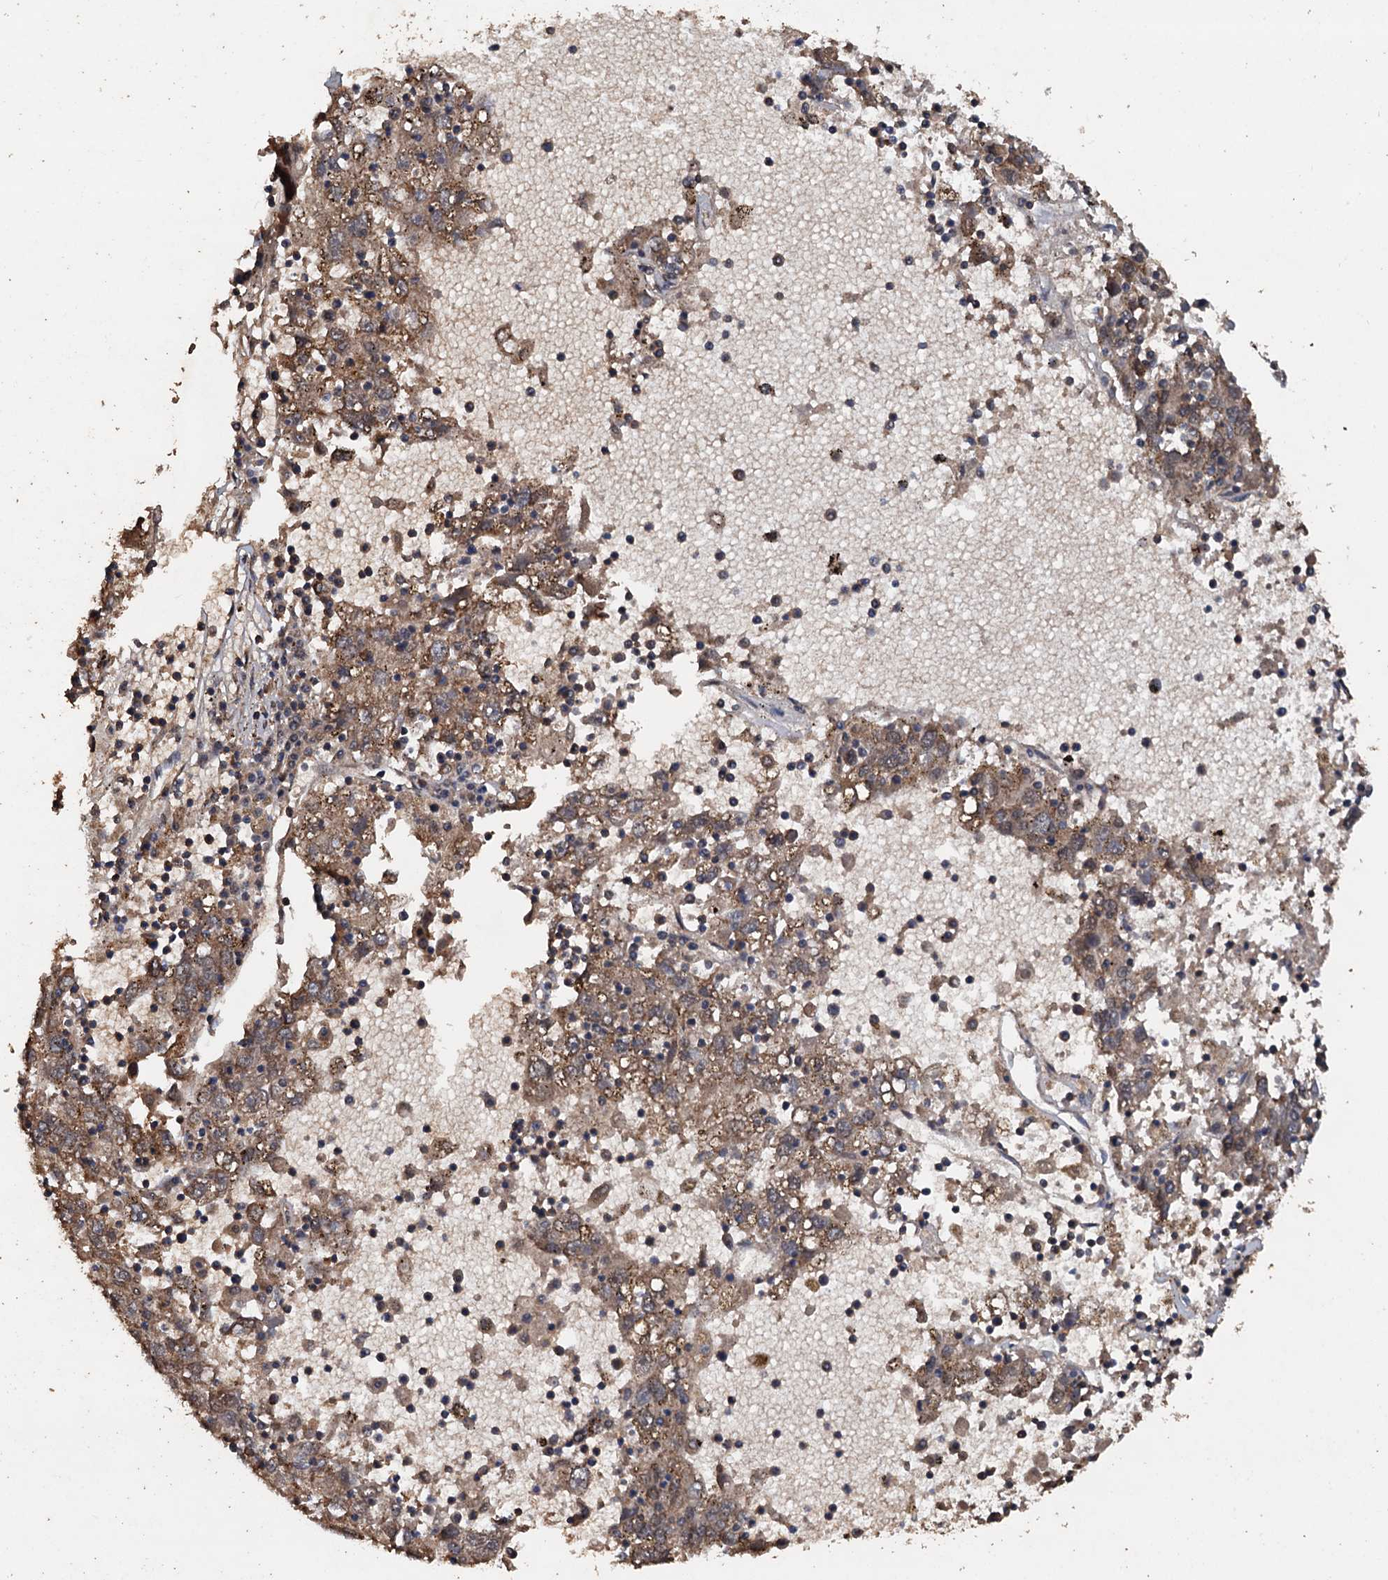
{"staining": {"intensity": "moderate", "quantity": ">75%", "location": "cytoplasmic/membranous,nuclear"}, "tissue": "liver cancer", "cell_type": "Tumor cells", "image_type": "cancer", "snomed": [{"axis": "morphology", "description": "Carcinoma, Hepatocellular, NOS"}, {"axis": "topography", "description": "Liver"}], "caption": "This micrograph exhibits immunohistochemistry staining of human liver cancer (hepatocellular carcinoma), with medium moderate cytoplasmic/membranous and nuclear positivity in about >75% of tumor cells.", "gene": "PSMD9", "patient": {"sex": "male", "age": 49}}